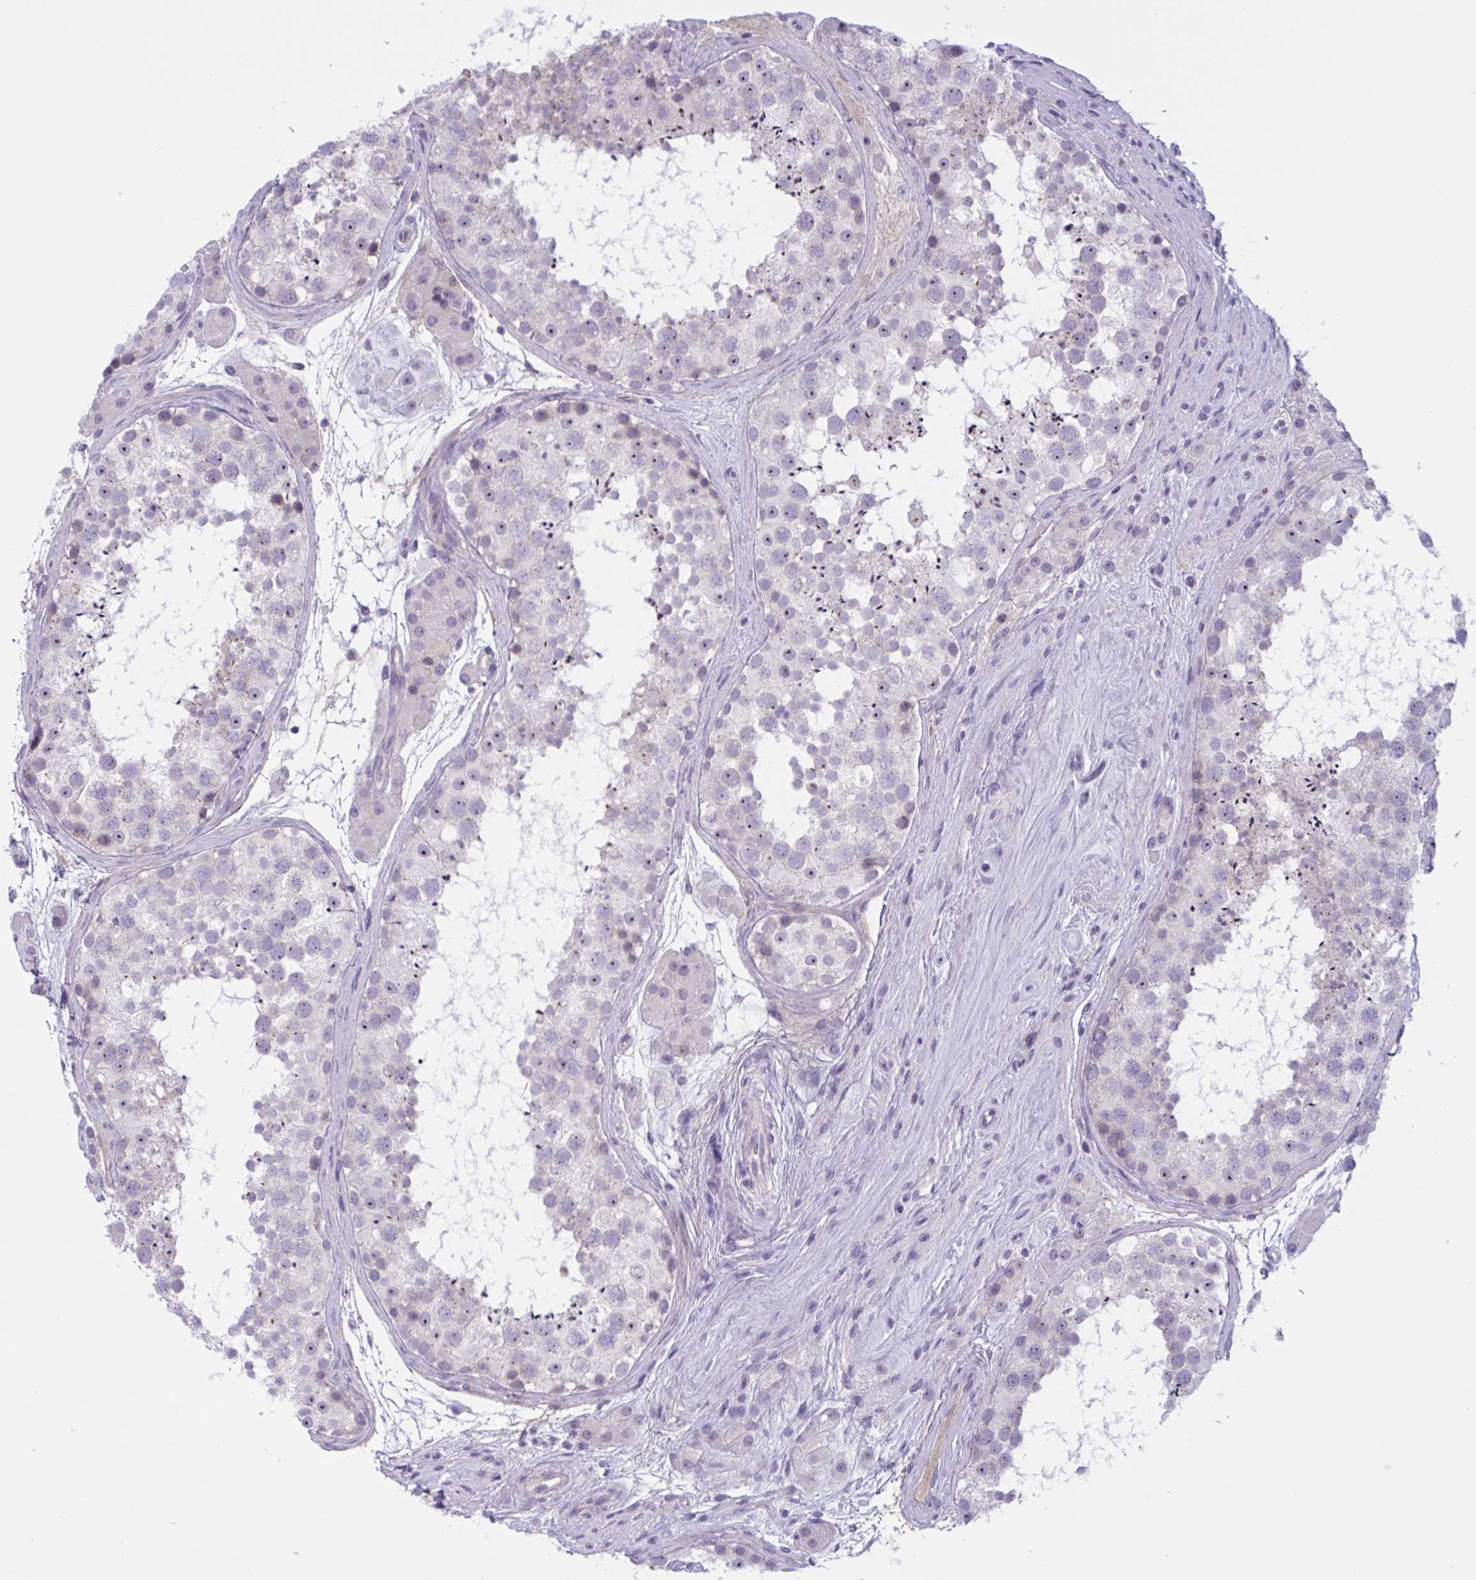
{"staining": {"intensity": "negative", "quantity": "none", "location": "none"}, "tissue": "testis", "cell_type": "Cells in seminiferous ducts", "image_type": "normal", "snomed": [{"axis": "morphology", "description": "Normal tissue, NOS"}, {"axis": "topography", "description": "Testis"}], "caption": "There is no significant positivity in cells in seminiferous ducts of testis. (DAB IHC visualized using brightfield microscopy, high magnification).", "gene": "WNT9B", "patient": {"sex": "male", "age": 41}}